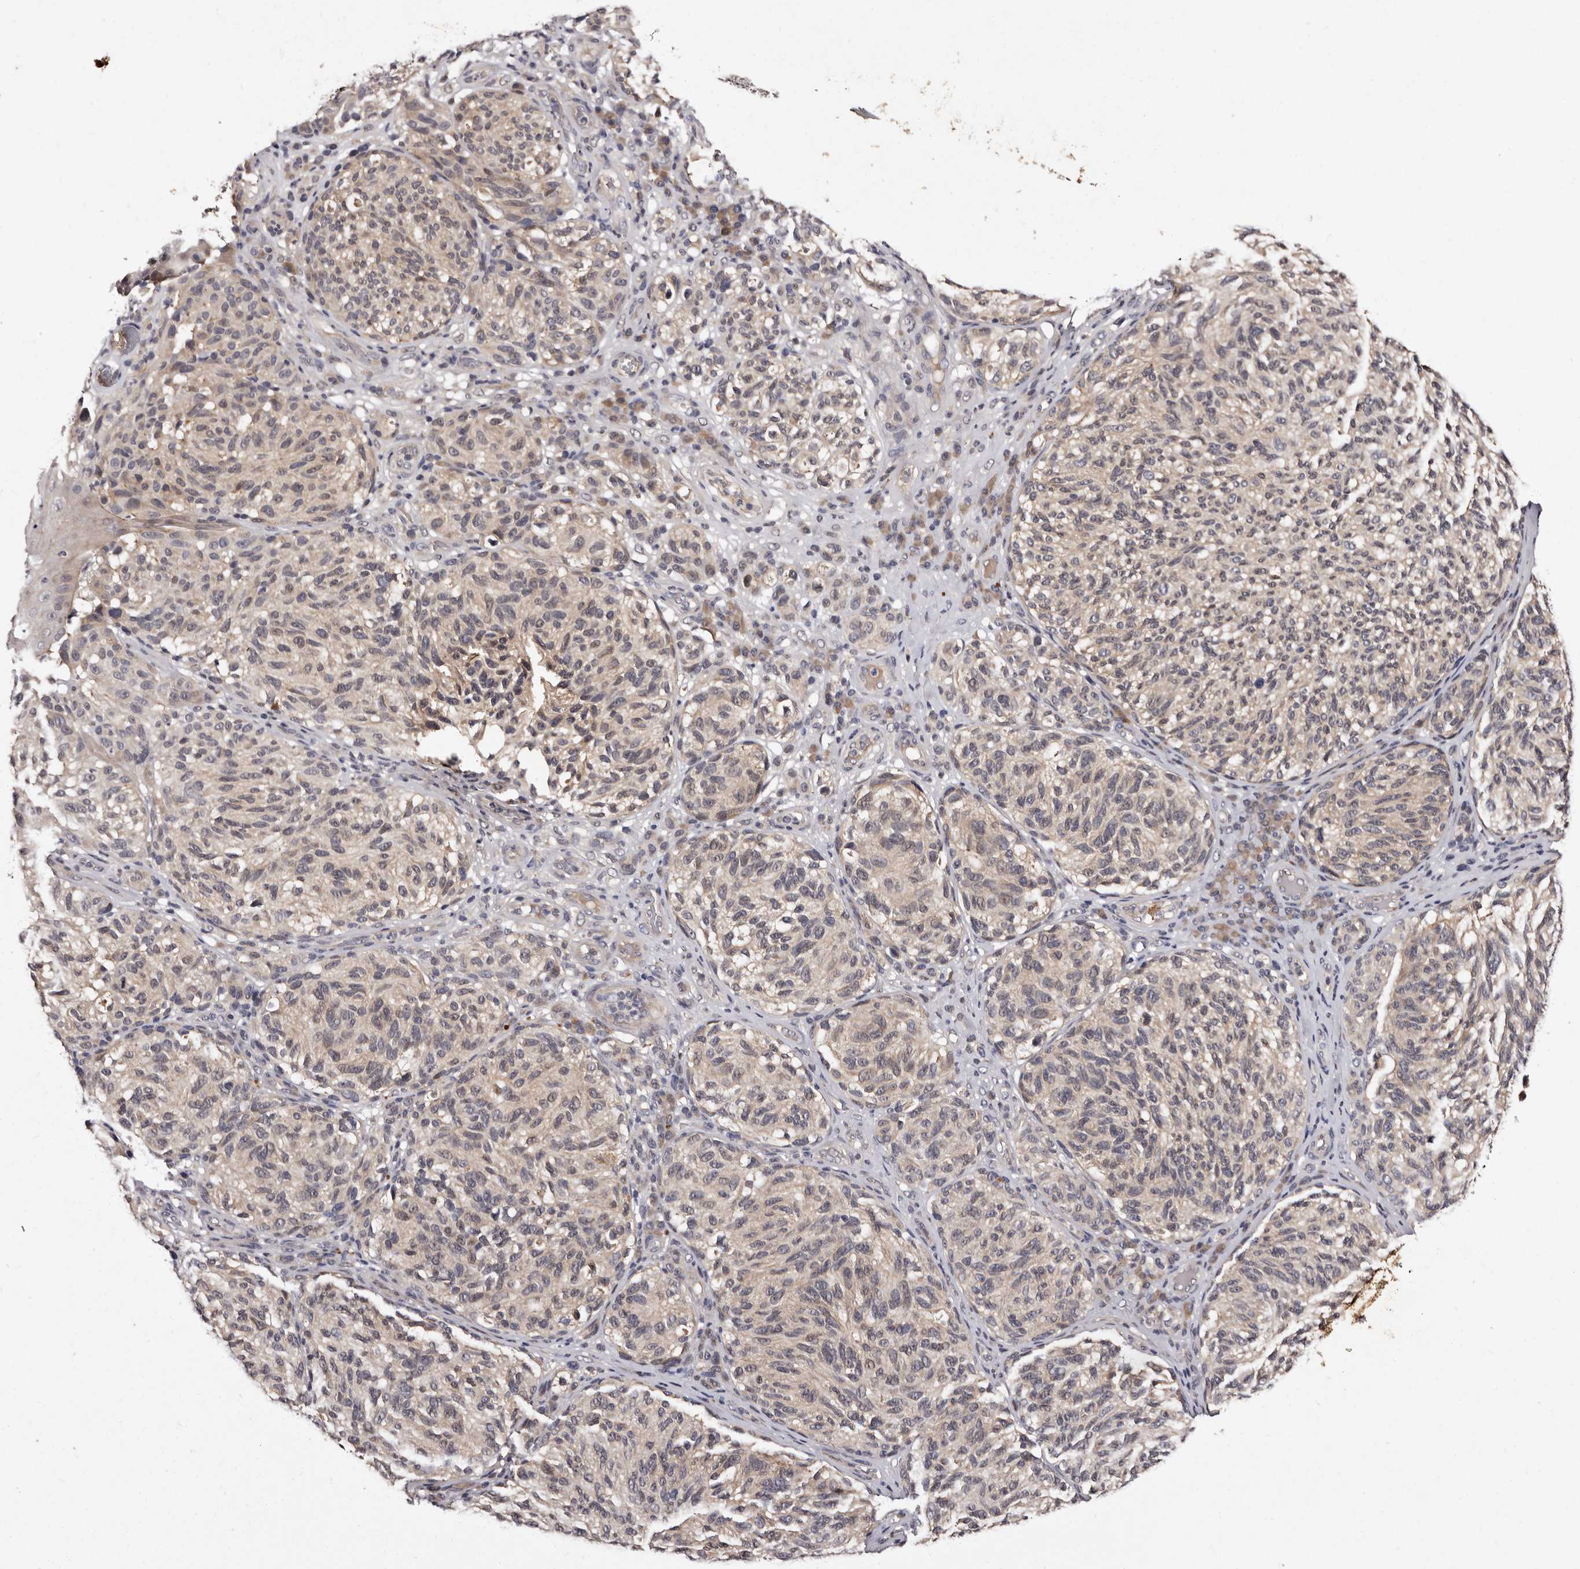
{"staining": {"intensity": "weak", "quantity": "<25%", "location": "cytoplasmic/membranous,nuclear"}, "tissue": "melanoma", "cell_type": "Tumor cells", "image_type": "cancer", "snomed": [{"axis": "morphology", "description": "Malignant melanoma, NOS"}, {"axis": "topography", "description": "Skin"}], "caption": "This photomicrograph is of melanoma stained with immunohistochemistry to label a protein in brown with the nuclei are counter-stained blue. There is no positivity in tumor cells.", "gene": "LANCL2", "patient": {"sex": "female", "age": 73}}